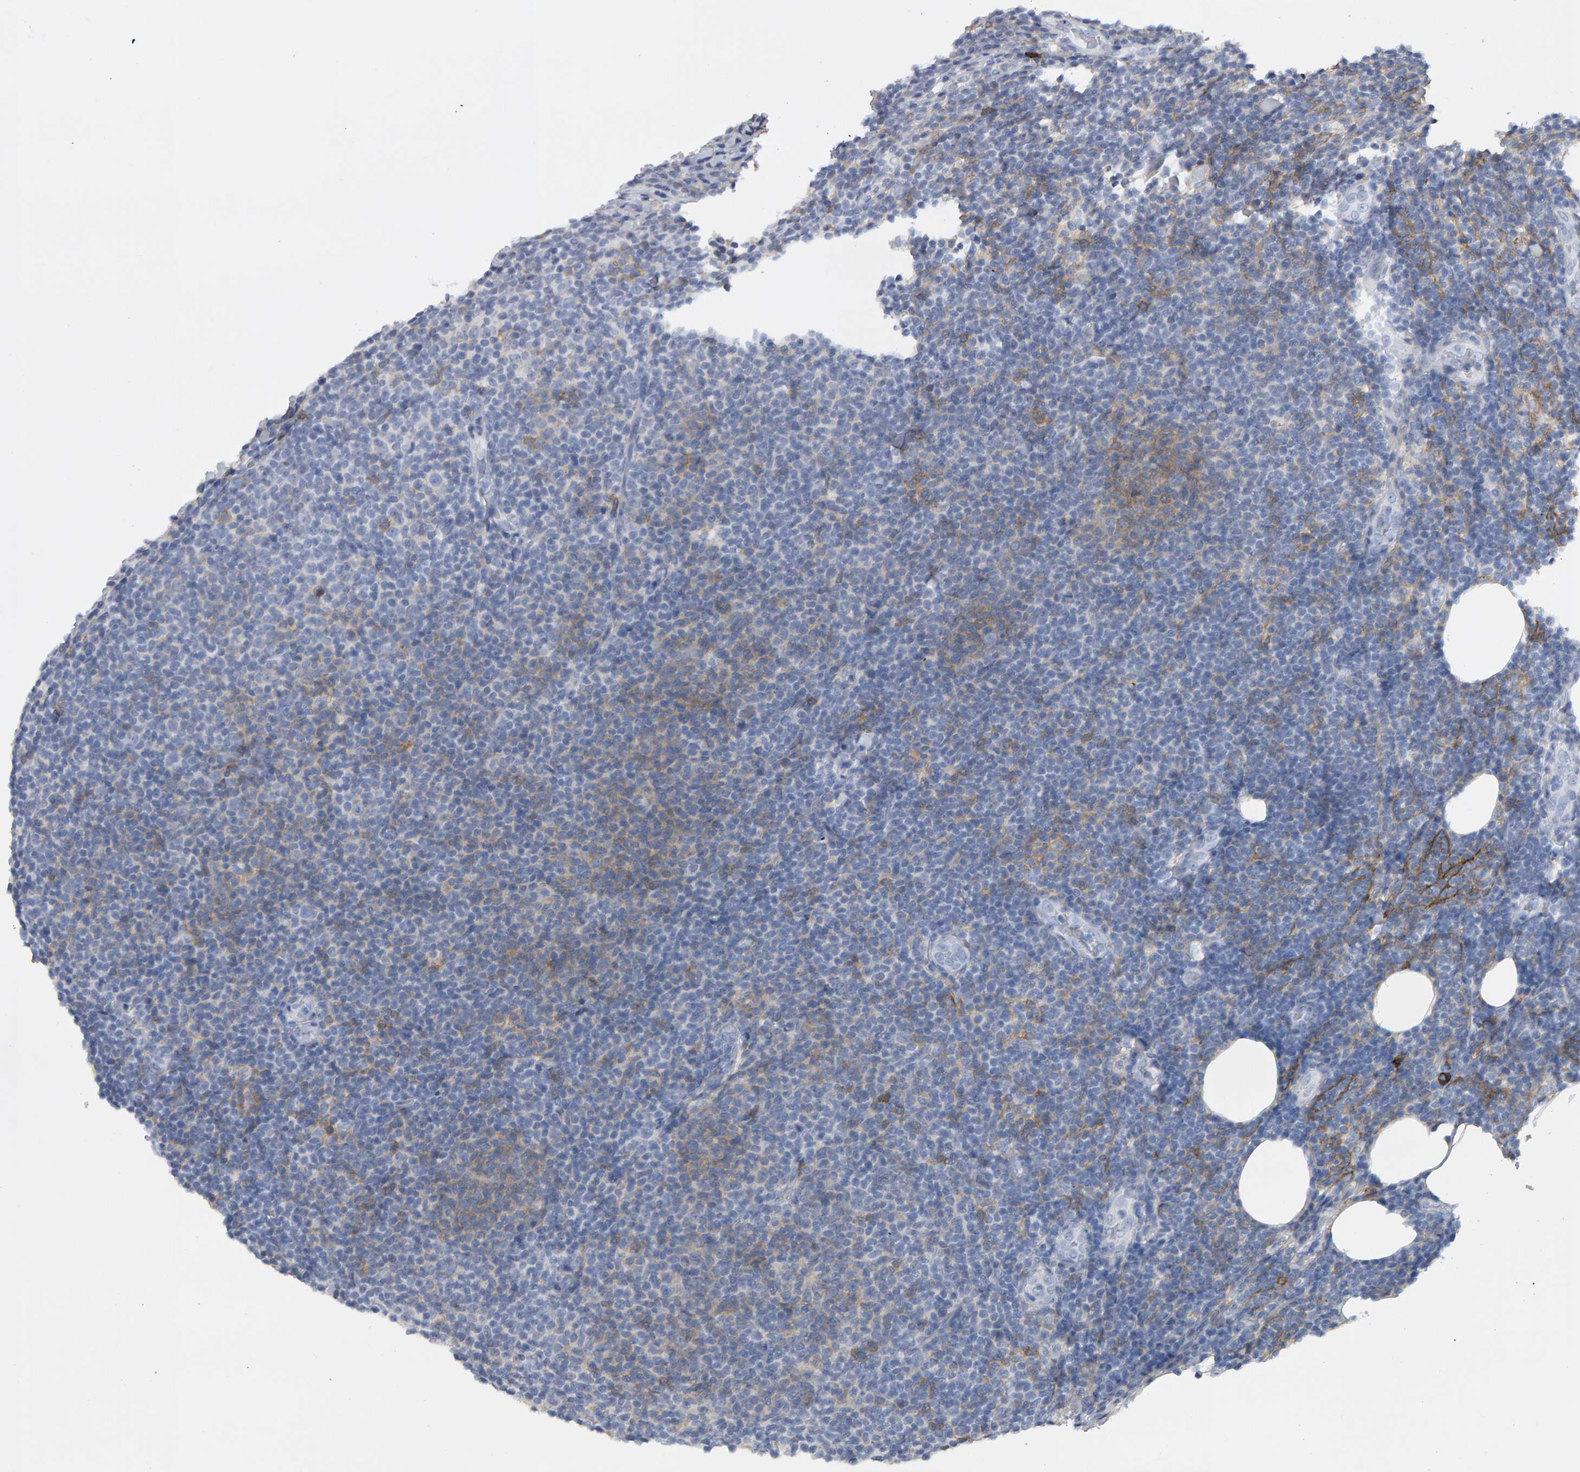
{"staining": {"intensity": "weak", "quantity": "<25%", "location": "cytoplasmic/membranous"}, "tissue": "lymphoma", "cell_type": "Tumor cells", "image_type": "cancer", "snomed": [{"axis": "morphology", "description": "Malignant lymphoma, non-Hodgkin's type, Low grade"}, {"axis": "topography", "description": "Lymph node"}], "caption": "Histopathology image shows no significant protein staining in tumor cells of malignant lymphoma, non-Hodgkin's type (low-grade).", "gene": "CD38", "patient": {"sex": "male", "age": 66}}